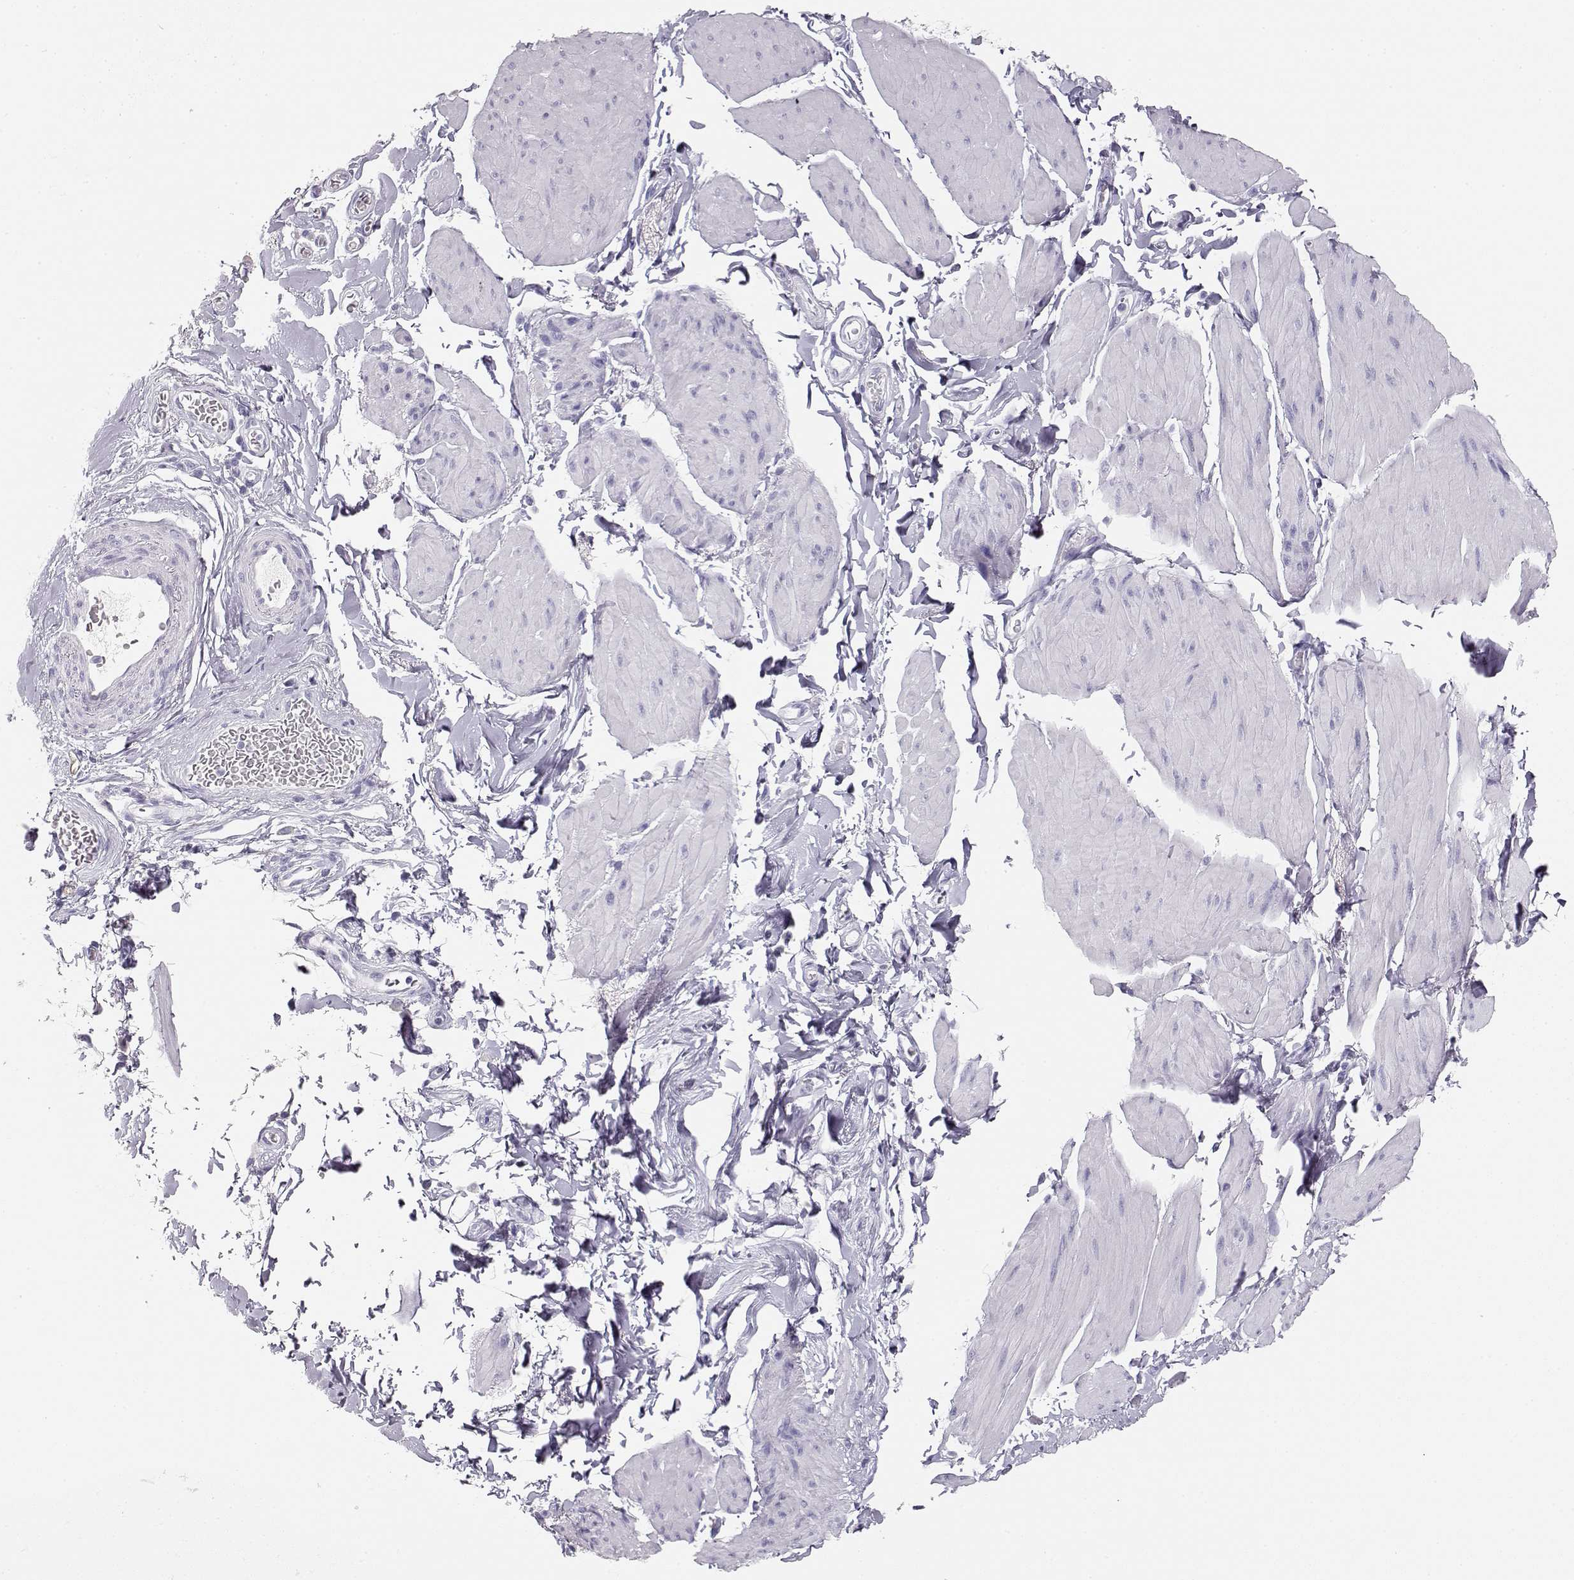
{"staining": {"intensity": "negative", "quantity": "none", "location": "none"}, "tissue": "smooth muscle", "cell_type": "Smooth muscle cells", "image_type": "normal", "snomed": [{"axis": "morphology", "description": "Normal tissue, NOS"}, {"axis": "topography", "description": "Adipose tissue"}, {"axis": "topography", "description": "Smooth muscle"}, {"axis": "topography", "description": "Peripheral nerve tissue"}], "caption": "Immunohistochemical staining of normal human smooth muscle reveals no significant expression in smooth muscle cells.", "gene": "TKTL1", "patient": {"sex": "male", "age": 83}}